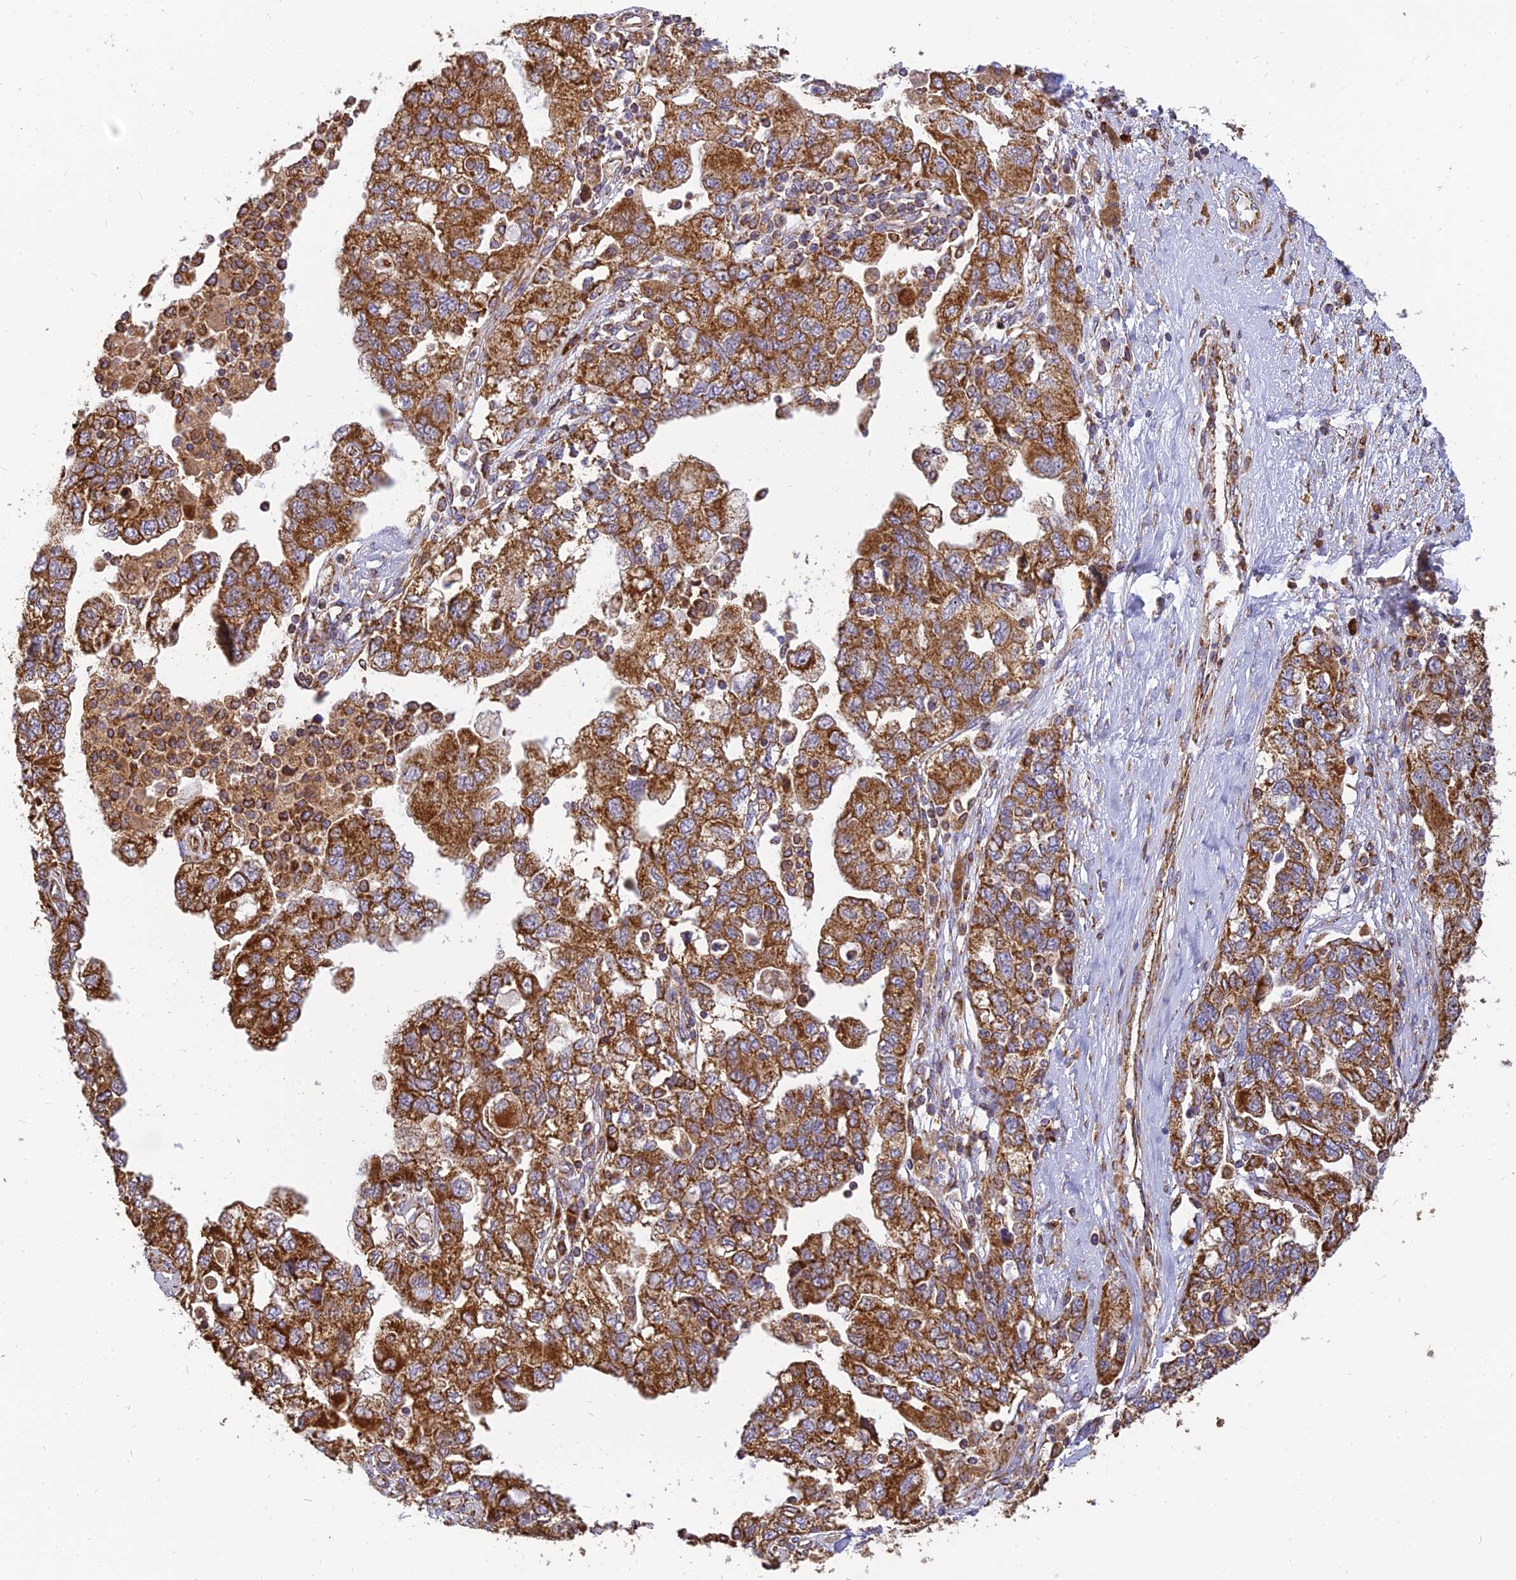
{"staining": {"intensity": "strong", "quantity": ">75%", "location": "cytoplasmic/membranous"}, "tissue": "ovarian cancer", "cell_type": "Tumor cells", "image_type": "cancer", "snomed": [{"axis": "morphology", "description": "Carcinoma, NOS"}, {"axis": "morphology", "description": "Cystadenocarcinoma, serous, NOS"}, {"axis": "topography", "description": "Ovary"}], "caption": "Ovarian cancer stained with a protein marker demonstrates strong staining in tumor cells.", "gene": "THUMPD2", "patient": {"sex": "female", "age": 69}}